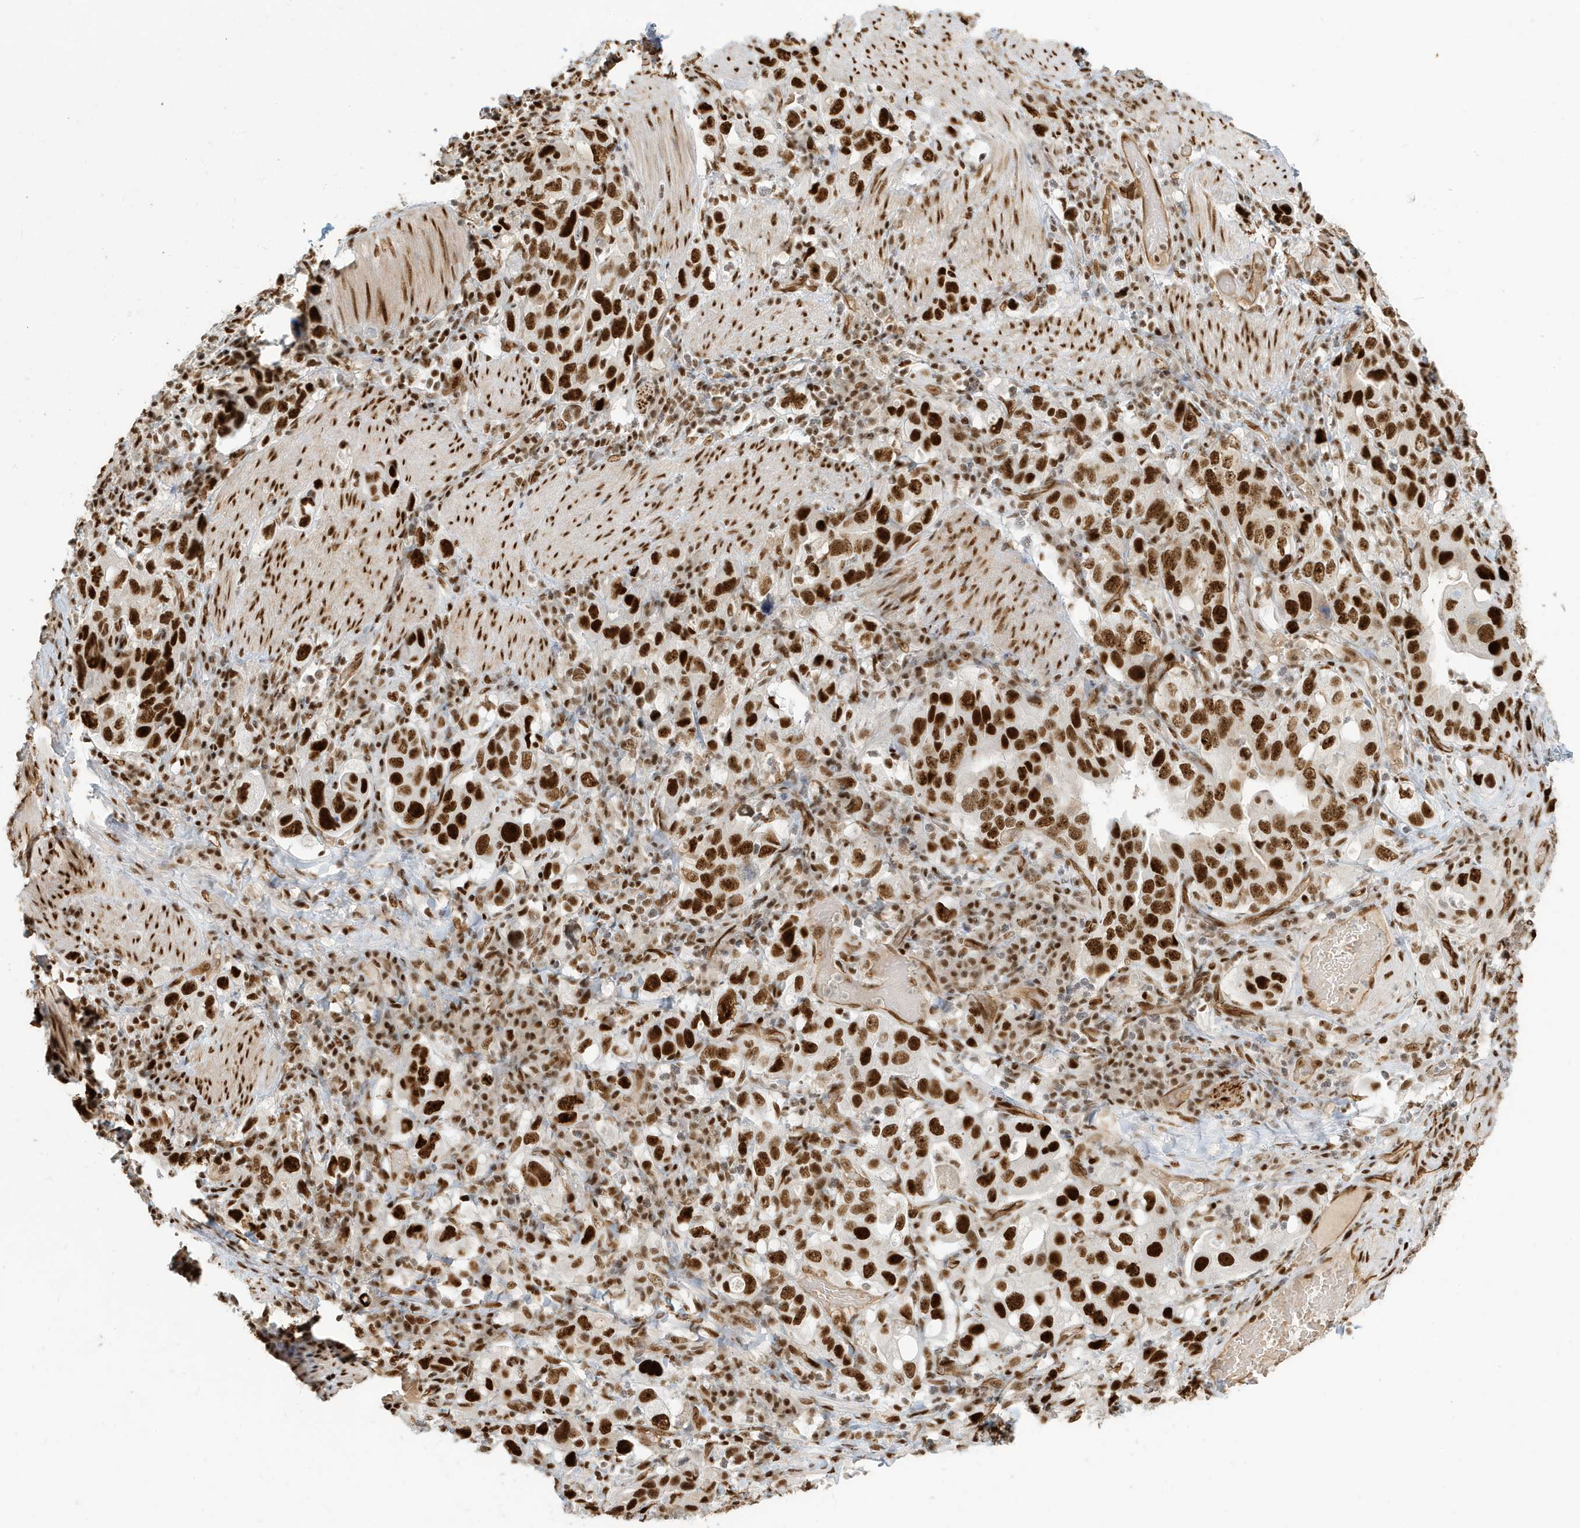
{"staining": {"intensity": "strong", "quantity": ">75%", "location": "nuclear"}, "tissue": "stomach cancer", "cell_type": "Tumor cells", "image_type": "cancer", "snomed": [{"axis": "morphology", "description": "Adenocarcinoma, NOS"}, {"axis": "topography", "description": "Stomach, upper"}], "caption": "Immunohistochemical staining of human stomach adenocarcinoma shows high levels of strong nuclear protein expression in approximately >75% of tumor cells. The protein of interest is stained brown, and the nuclei are stained in blue (DAB IHC with brightfield microscopy, high magnification).", "gene": "CKS2", "patient": {"sex": "male", "age": 62}}